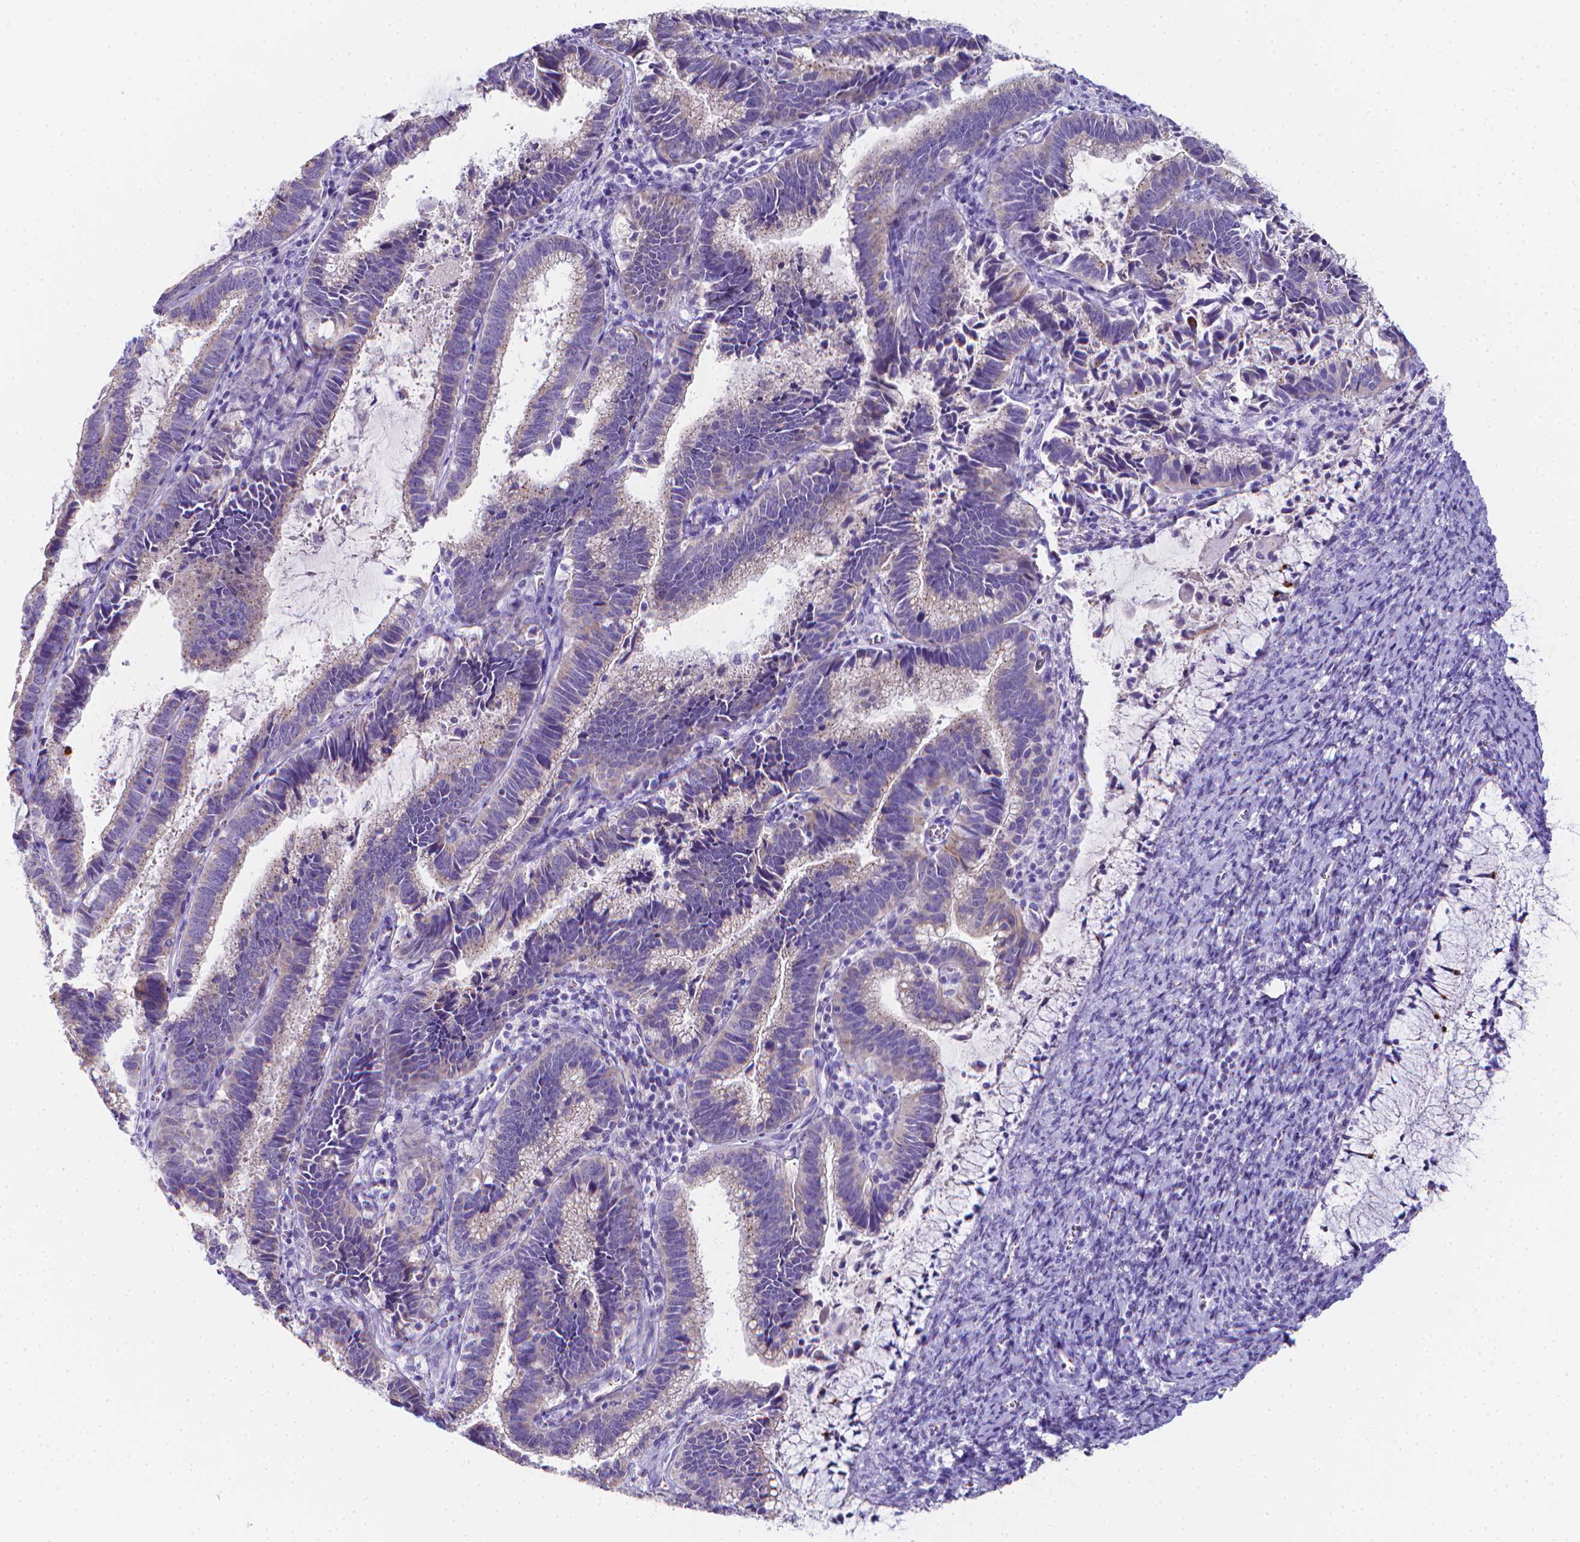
{"staining": {"intensity": "negative", "quantity": "none", "location": "none"}, "tissue": "cervical cancer", "cell_type": "Tumor cells", "image_type": "cancer", "snomed": [{"axis": "morphology", "description": "Adenocarcinoma, NOS"}, {"axis": "topography", "description": "Cervix"}], "caption": "This is an immunohistochemistry image of human cervical cancer (adenocarcinoma). There is no positivity in tumor cells.", "gene": "LRRC73", "patient": {"sex": "female", "age": 61}}